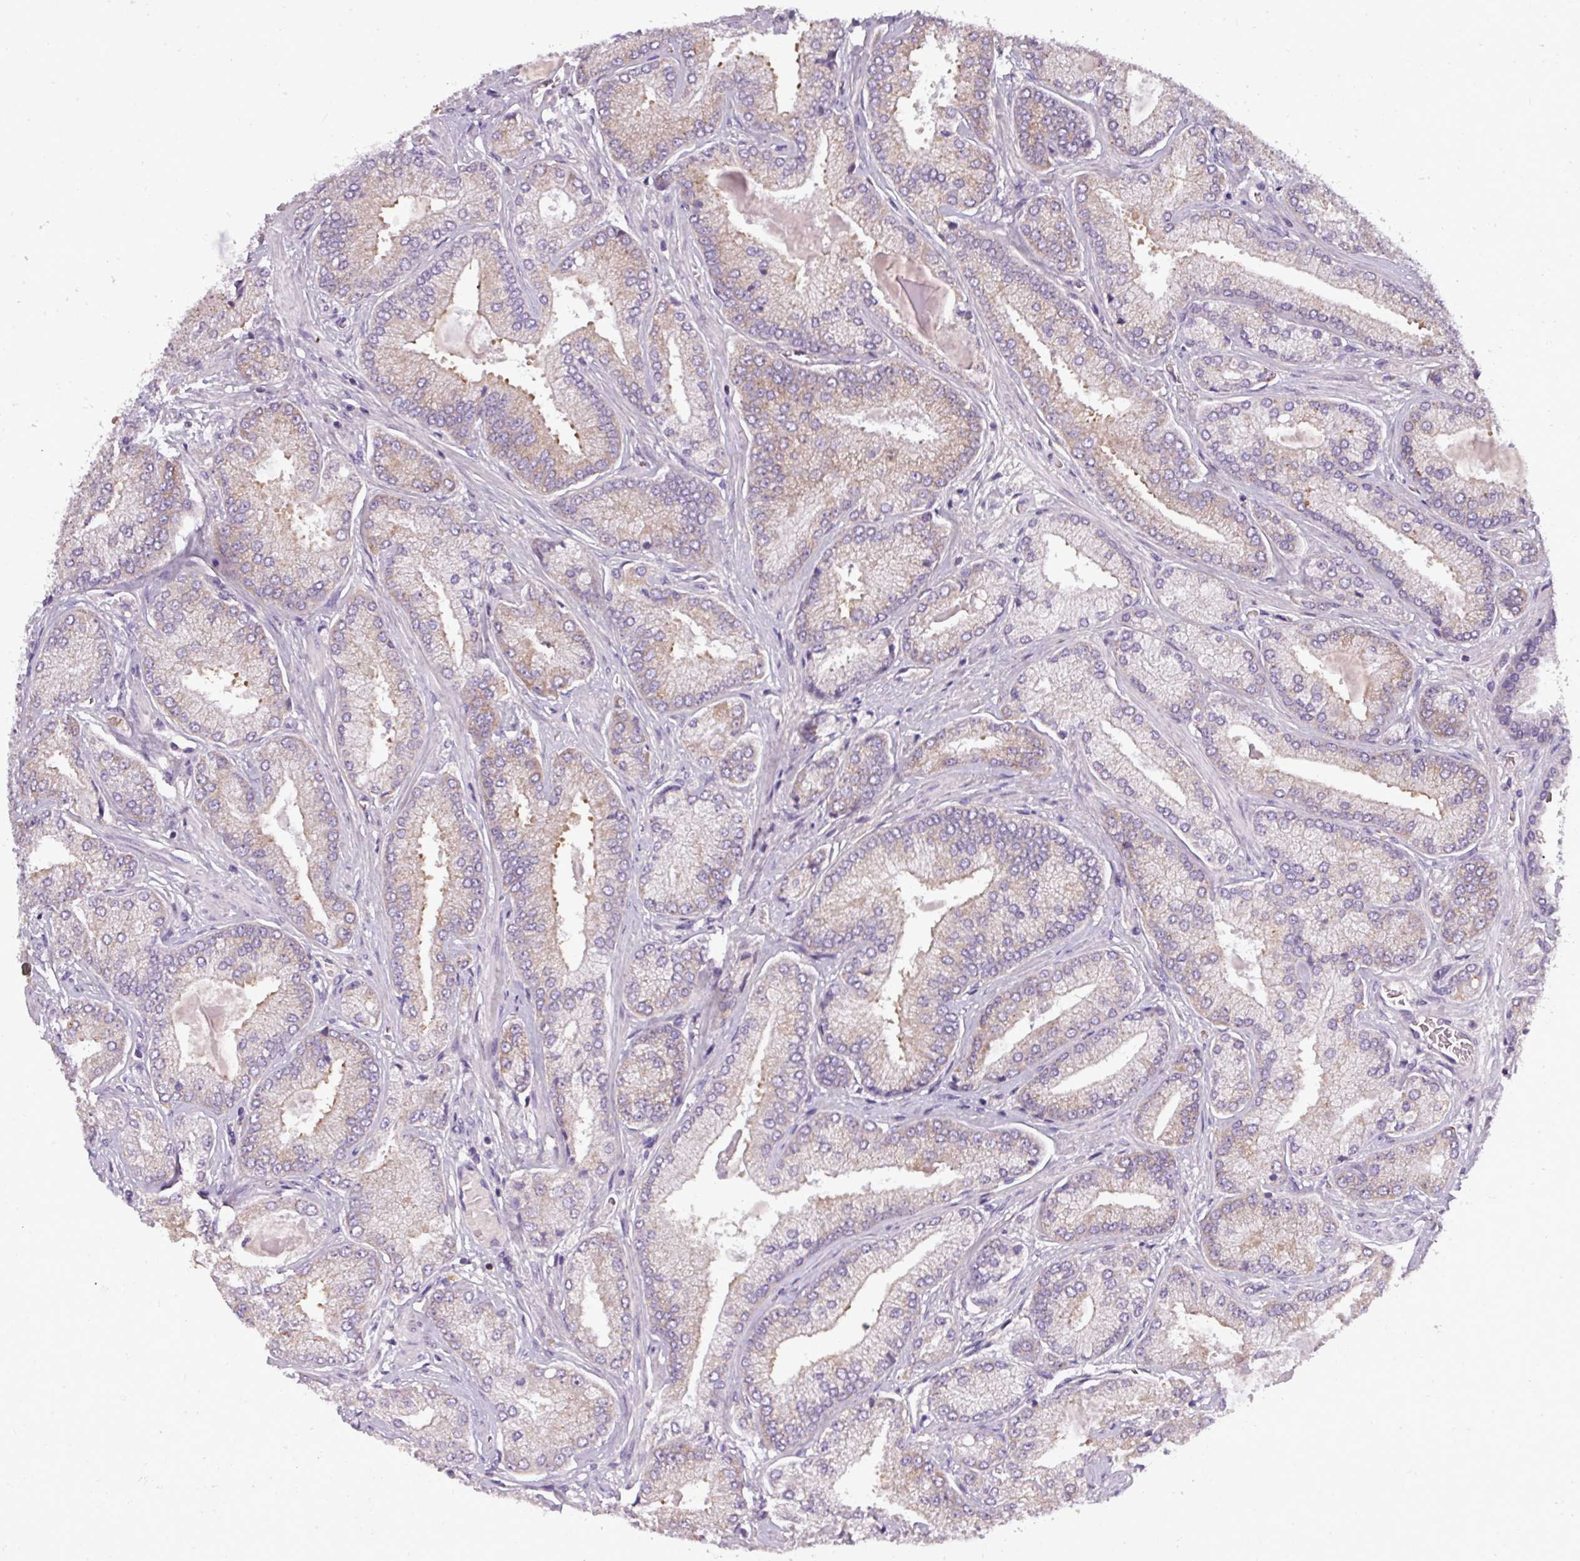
{"staining": {"intensity": "weak", "quantity": "25%-75%", "location": "cytoplasmic/membranous"}, "tissue": "prostate cancer", "cell_type": "Tumor cells", "image_type": "cancer", "snomed": [{"axis": "morphology", "description": "Adenocarcinoma, High grade"}, {"axis": "topography", "description": "Prostate"}], "caption": "Immunohistochemistry (DAB) staining of prostate cancer demonstrates weak cytoplasmic/membranous protein expression in about 25%-75% of tumor cells.", "gene": "DNAAF9", "patient": {"sex": "male", "age": 68}}